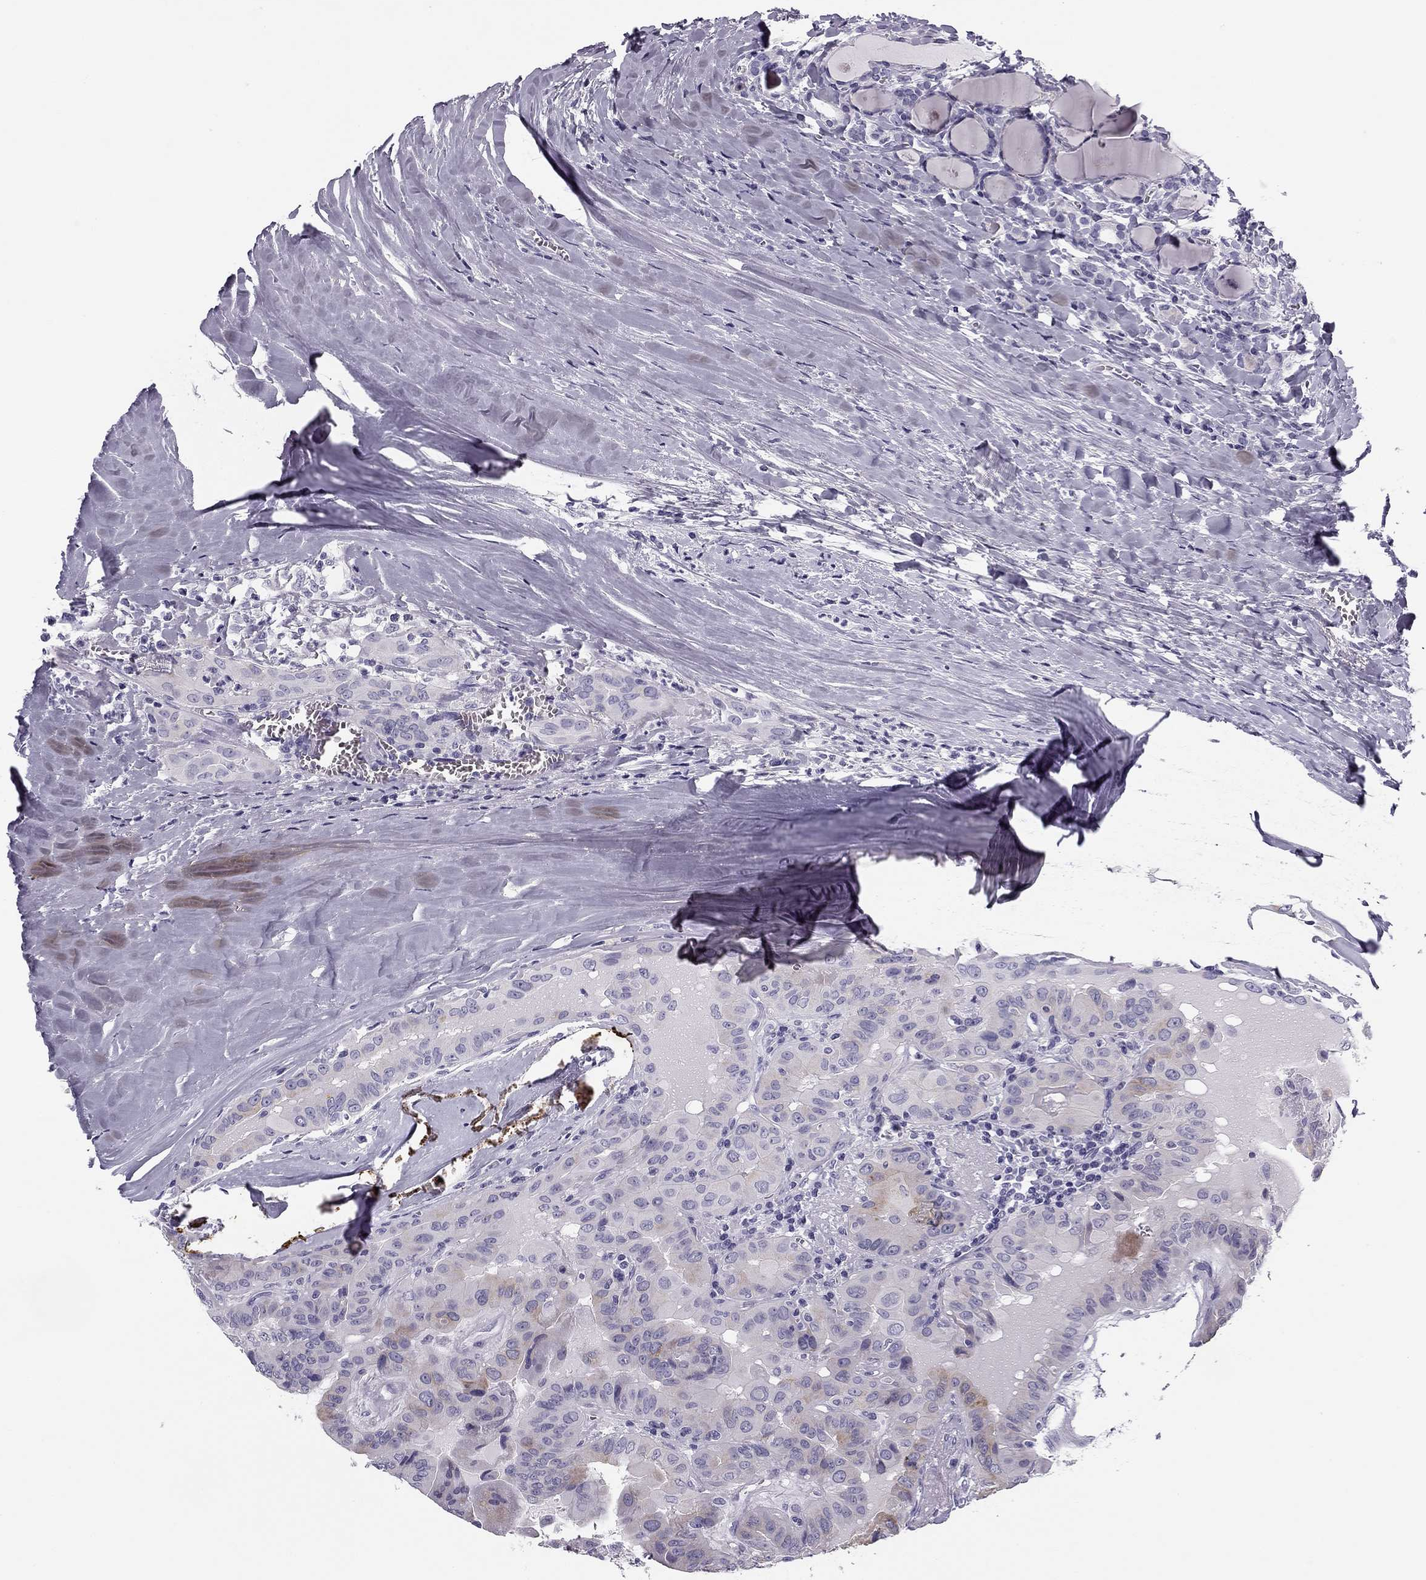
{"staining": {"intensity": "moderate", "quantity": "<25%", "location": "cytoplasmic/membranous"}, "tissue": "thyroid cancer", "cell_type": "Tumor cells", "image_type": "cancer", "snomed": [{"axis": "morphology", "description": "Papillary adenocarcinoma, NOS"}, {"axis": "topography", "description": "Thyroid gland"}], "caption": "Moderate cytoplasmic/membranous positivity is seen in approximately <25% of tumor cells in thyroid cancer. The protein of interest is shown in brown color, while the nuclei are stained blue.", "gene": "MC5R", "patient": {"sex": "female", "age": 37}}